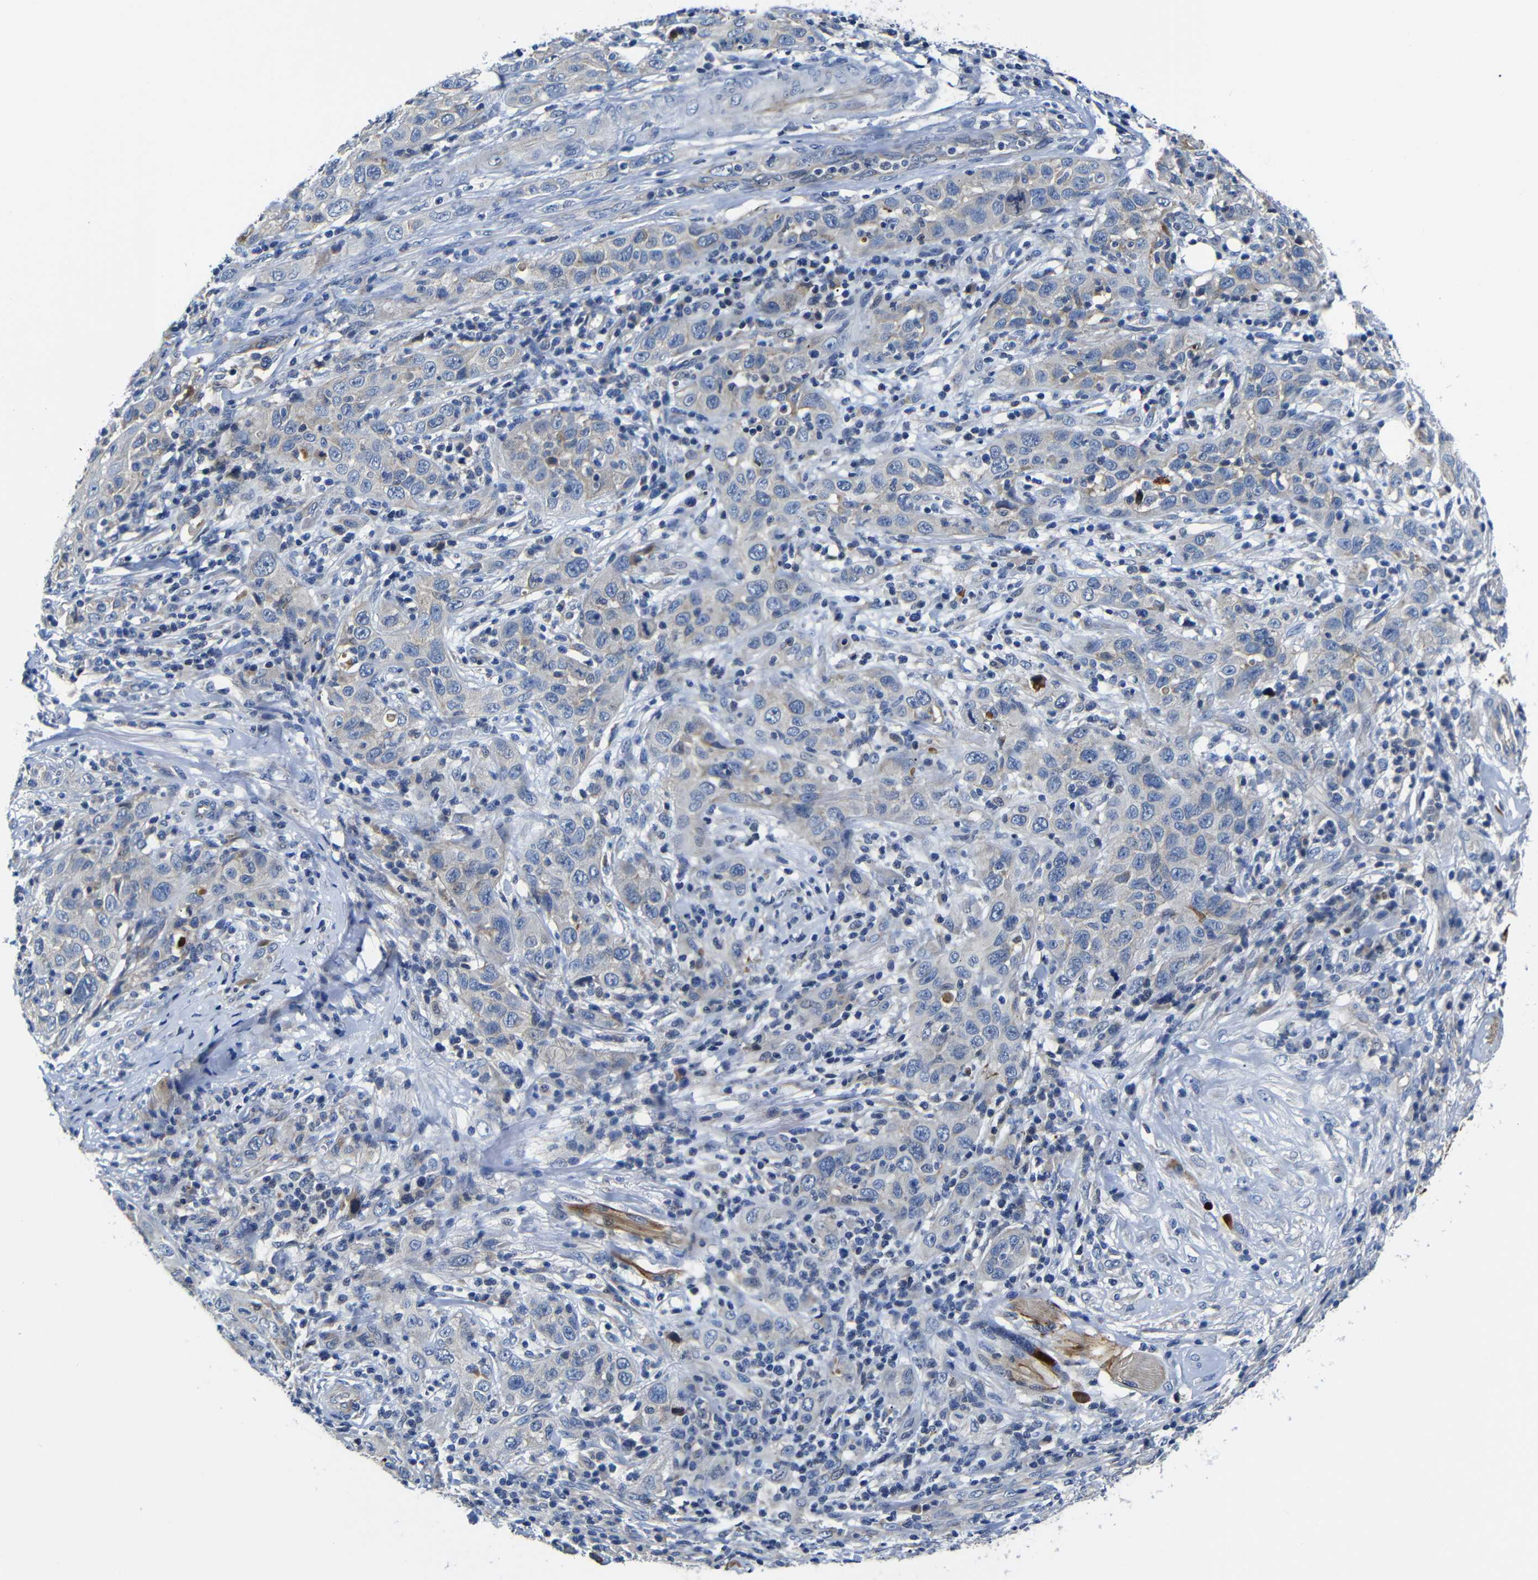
{"staining": {"intensity": "negative", "quantity": "none", "location": "none"}, "tissue": "skin cancer", "cell_type": "Tumor cells", "image_type": "cancer", "snomed": [{"axis": "morphology", "description": "Squamous cell carcinoma, NOS"}, {"axis": "topography", "description": "Skin"}], "caption": "An IHC micrograph of skin cancer (squamous cell carcinoma) is shown. There is no staining in tumor cells of skin cancer (squamous cell carcinoma).", "gene": "AFDN", "patient": {"sex": "female", "age": 88}}